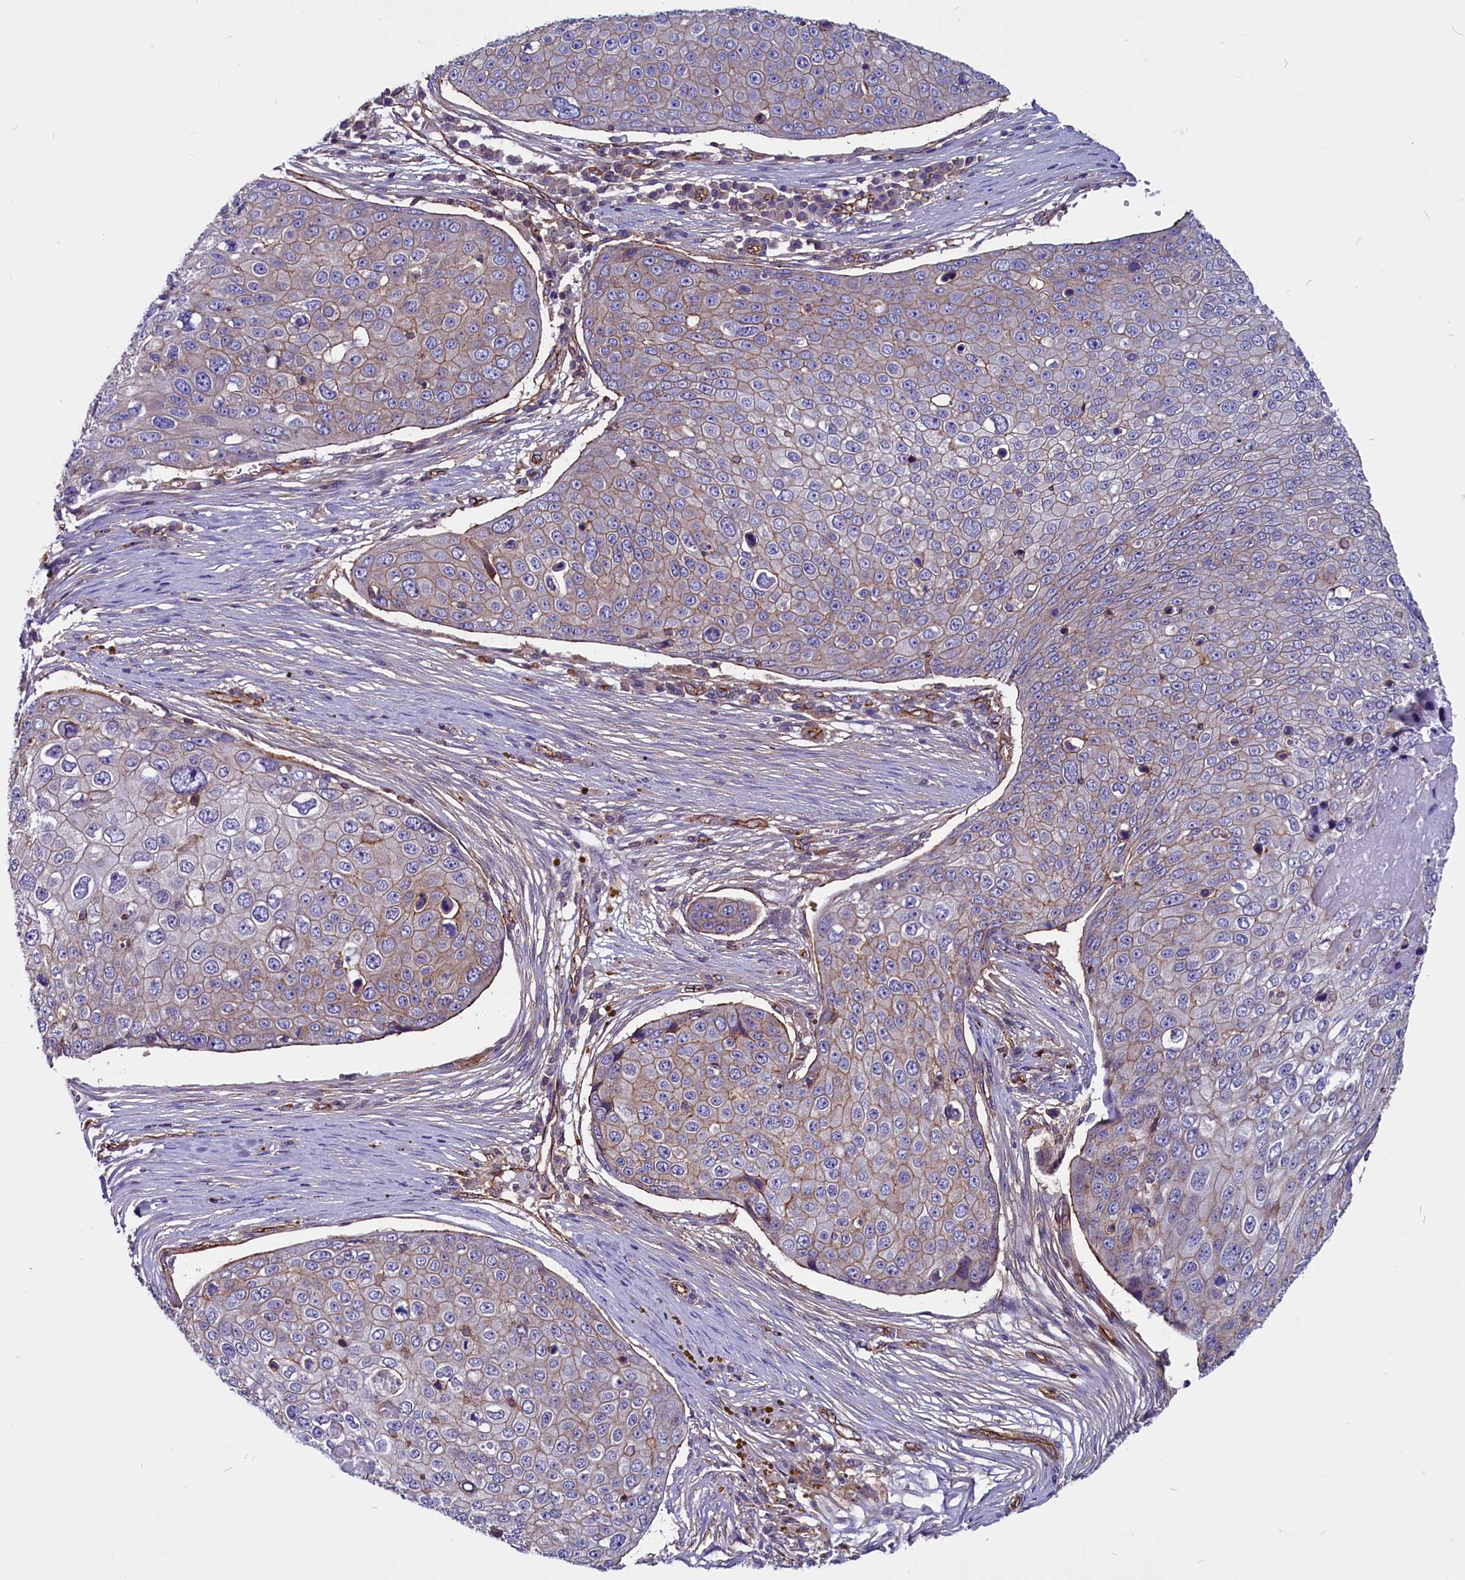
{"staining": {"intensity": "weak", "quantity": "25%-75%", "location": "cytoplasmic/membranous"}, "tissue": "skin cancer", "cell_type": "Tumor cells", "image_type": "cancer", "snomed": [{"axis": "morphology", "description": "Squamous cell carcinoma, NOS"}, {"axis": "topography", "description": "Skin"}], "caption": "The histopathology image exhibits immunohistochemical staining of skin cancer (squamous cell carcinoma). There is weak cytoplasmic/membranous expression is seen in approximately 25%-75% of tumor cells.", "gene": "ZNF749", "patient": {"sex": "male", "age": 71}}